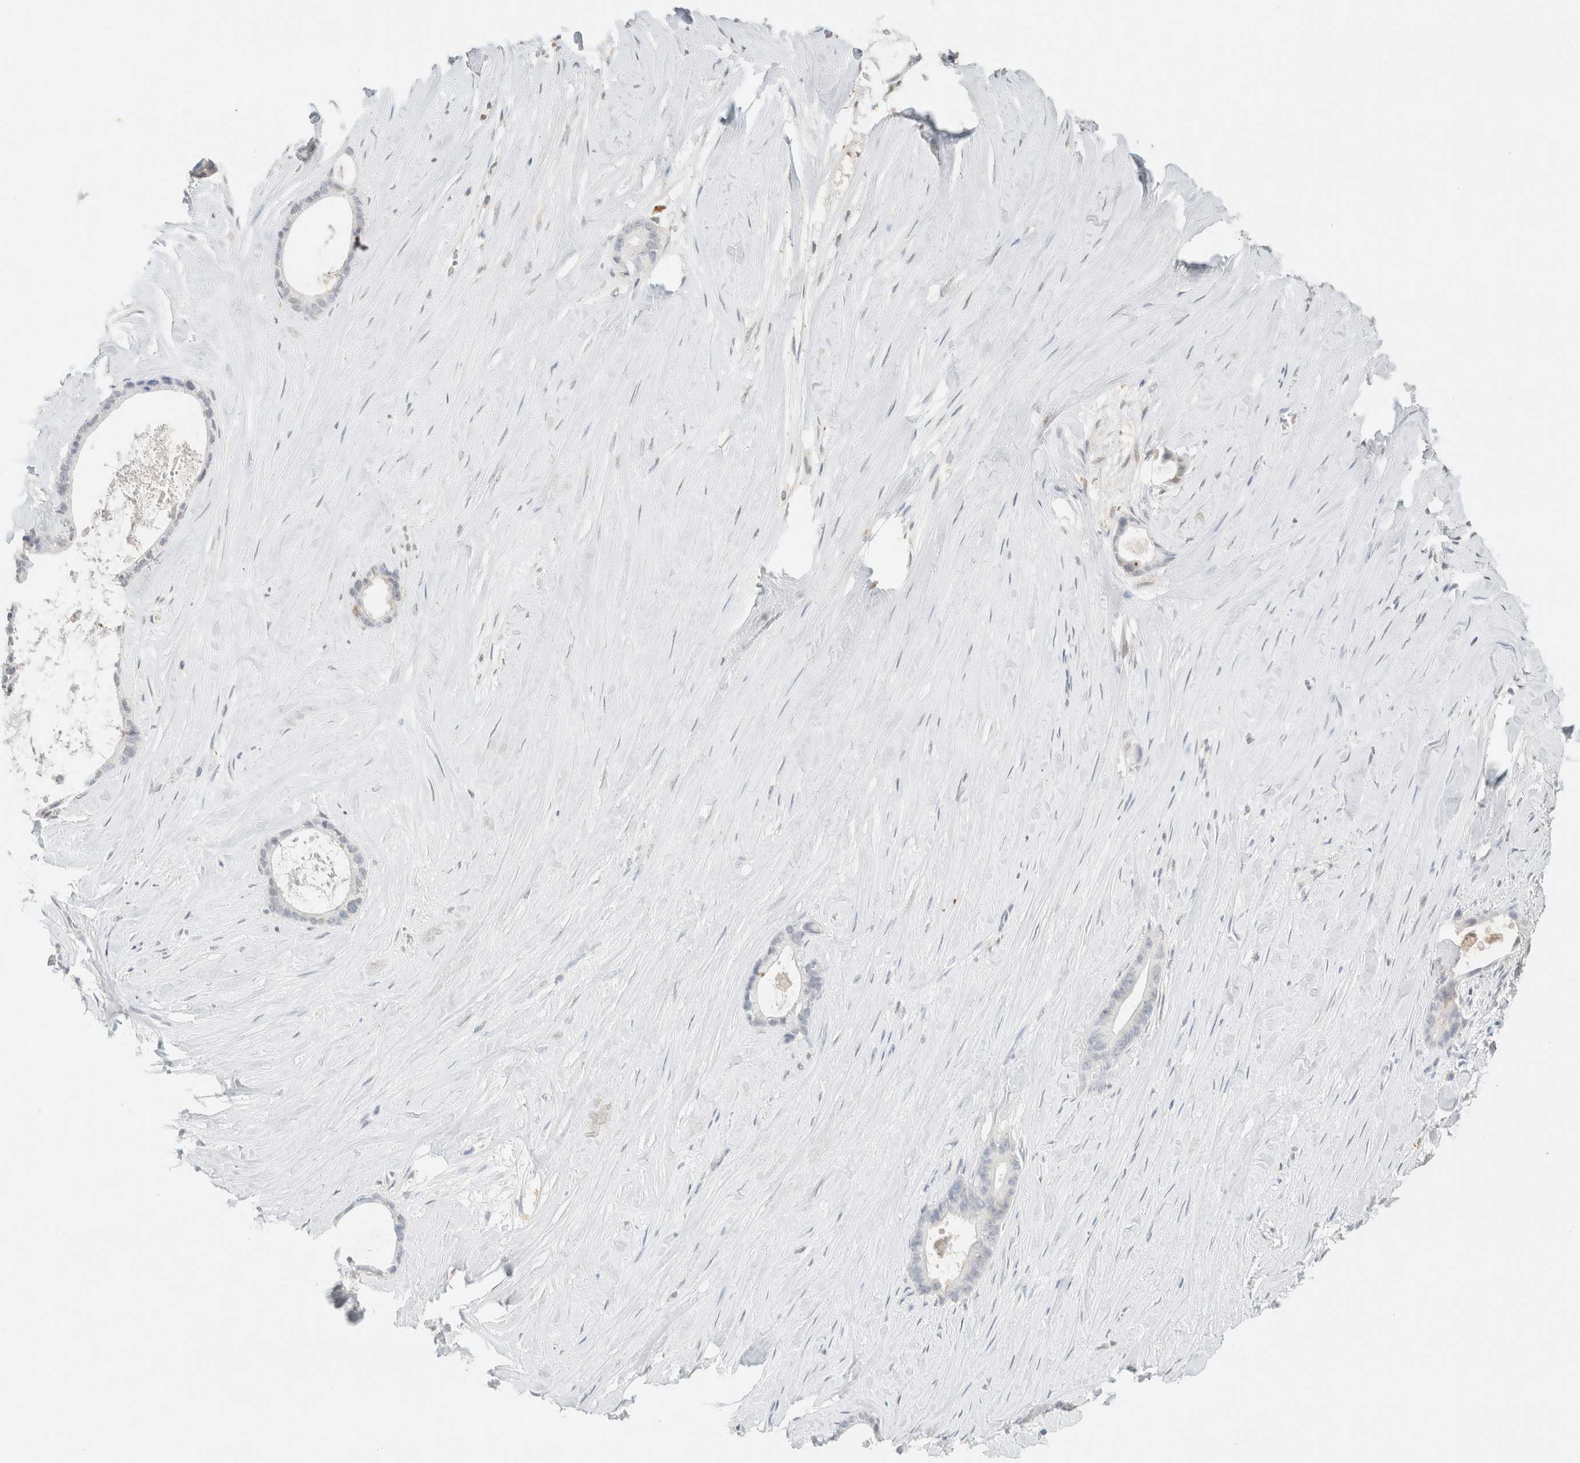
{"staining": {"intensity": "negative", "quantity": "none", "location": "none"}, "tissue": "liver cancer", "cell_type": "Tumor cells", "image_type": "cancer", "snomed": [{"axis": "morphology", "description": "Cholangiocarcinoma"}, {"axis": "topography", "description": "Liver"}], "caption": "Liver cancer was stained to show a protein in brown. There is no significant positivity in tumor cells. The staining was performed using DAB to visualize the protein expression in brown, while the nuclei were stained in blue with hematoxylin (Magnification: 20x).", "gene": "CPA1", "patient": {"sex": "female", "age": 55}}